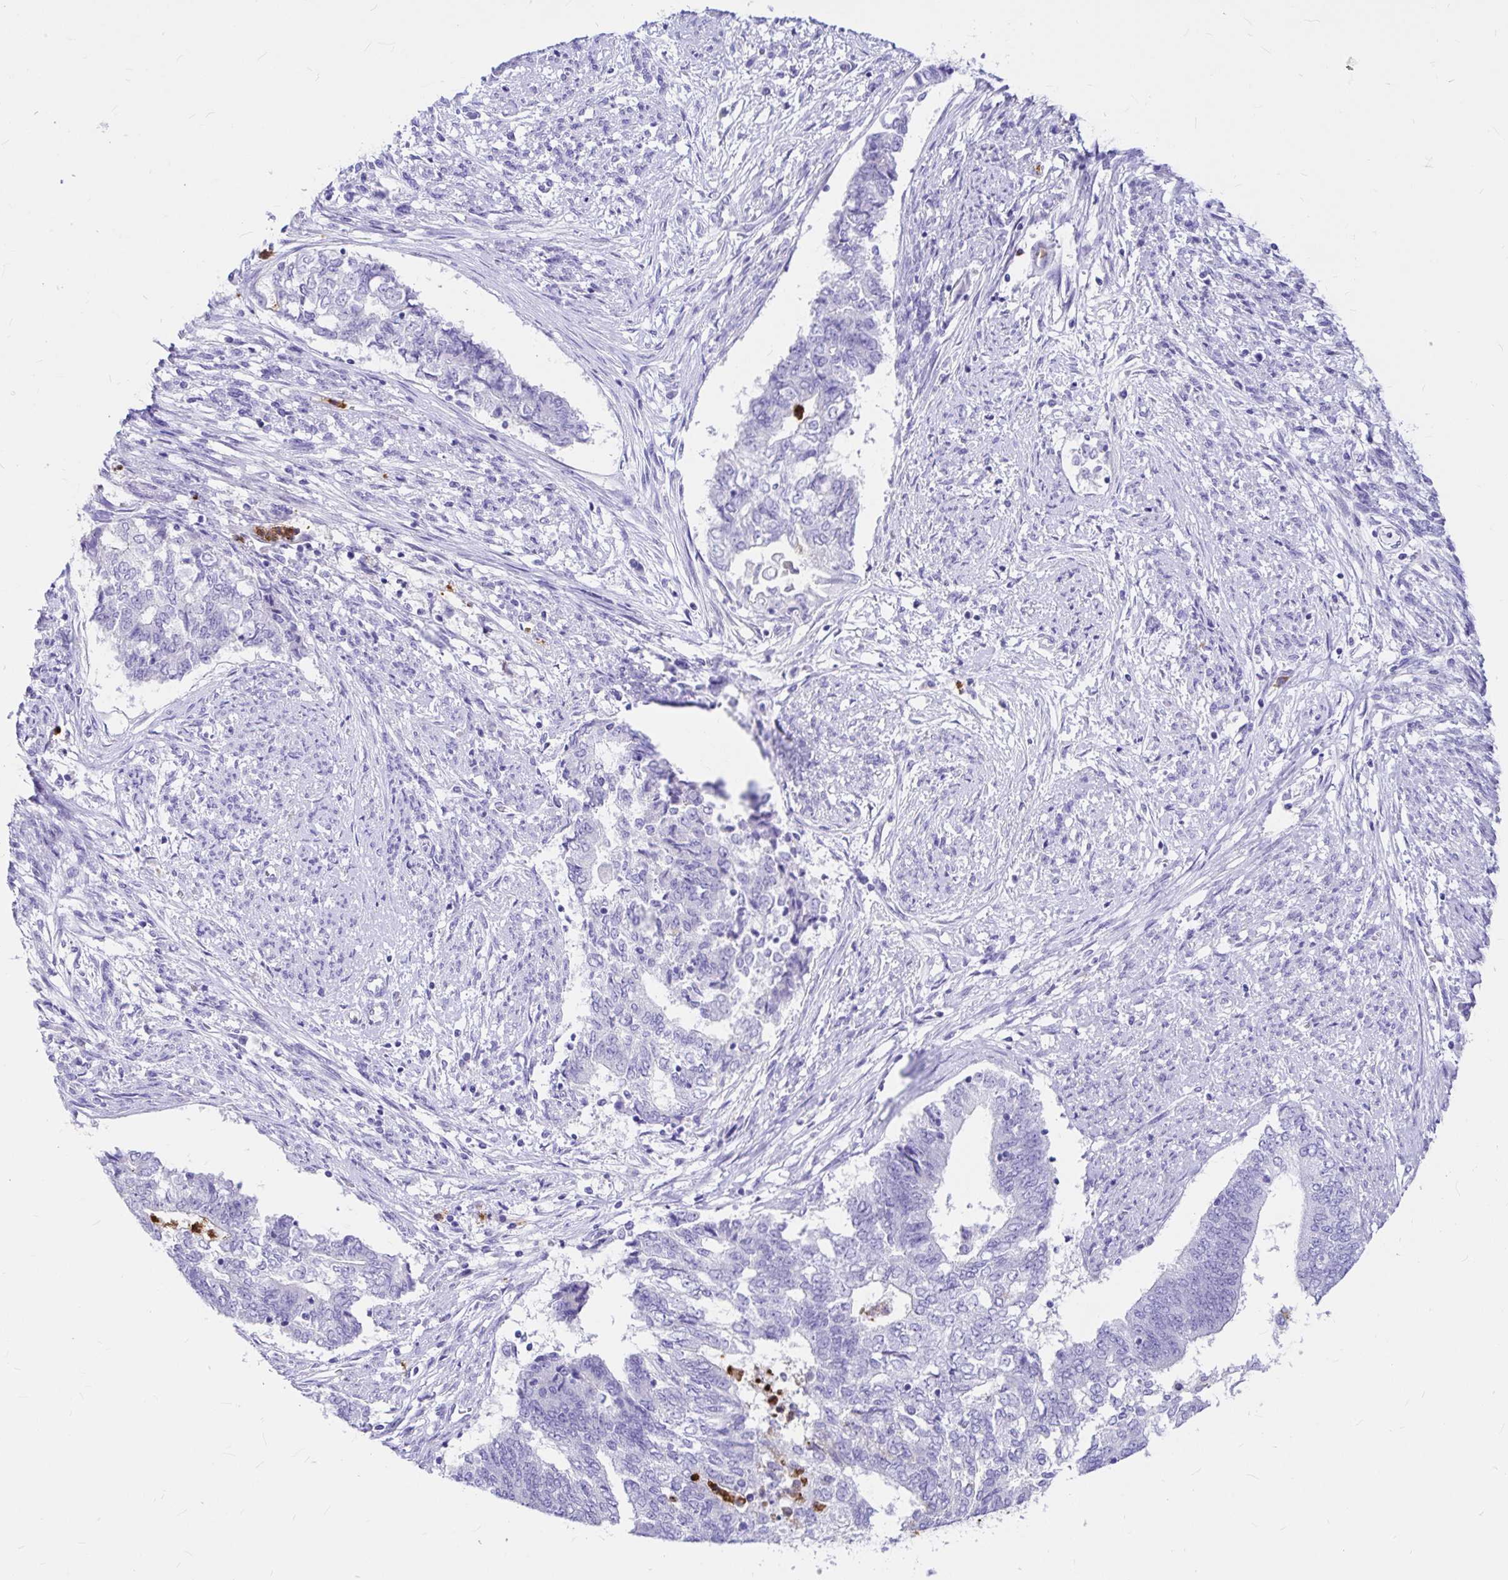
{"staining": {"intensity": "negative", "quantity": "none", "location": "none"}, "tissue": "endometrial cancer", "cell_type": "Tumor cells", "image_type": "cancer", "snomed": [{"axis": "morphology", "description": "Adenocarcinoma, NOS"}, {"axis": "topography", "description": "Endometrium"}], "caption": "Immunohistochemical staining of endometrial cancer shows no significant positivity in tumor cells. Brightfield microscopy of immunohistochemistry stained with DAB (3,3'-diaminobenzidine) (brown) and hematoxylin (blue), captured at high magnification.", "gene": "CLEC1B", "patient": {"sex": "female", "age": 65}}